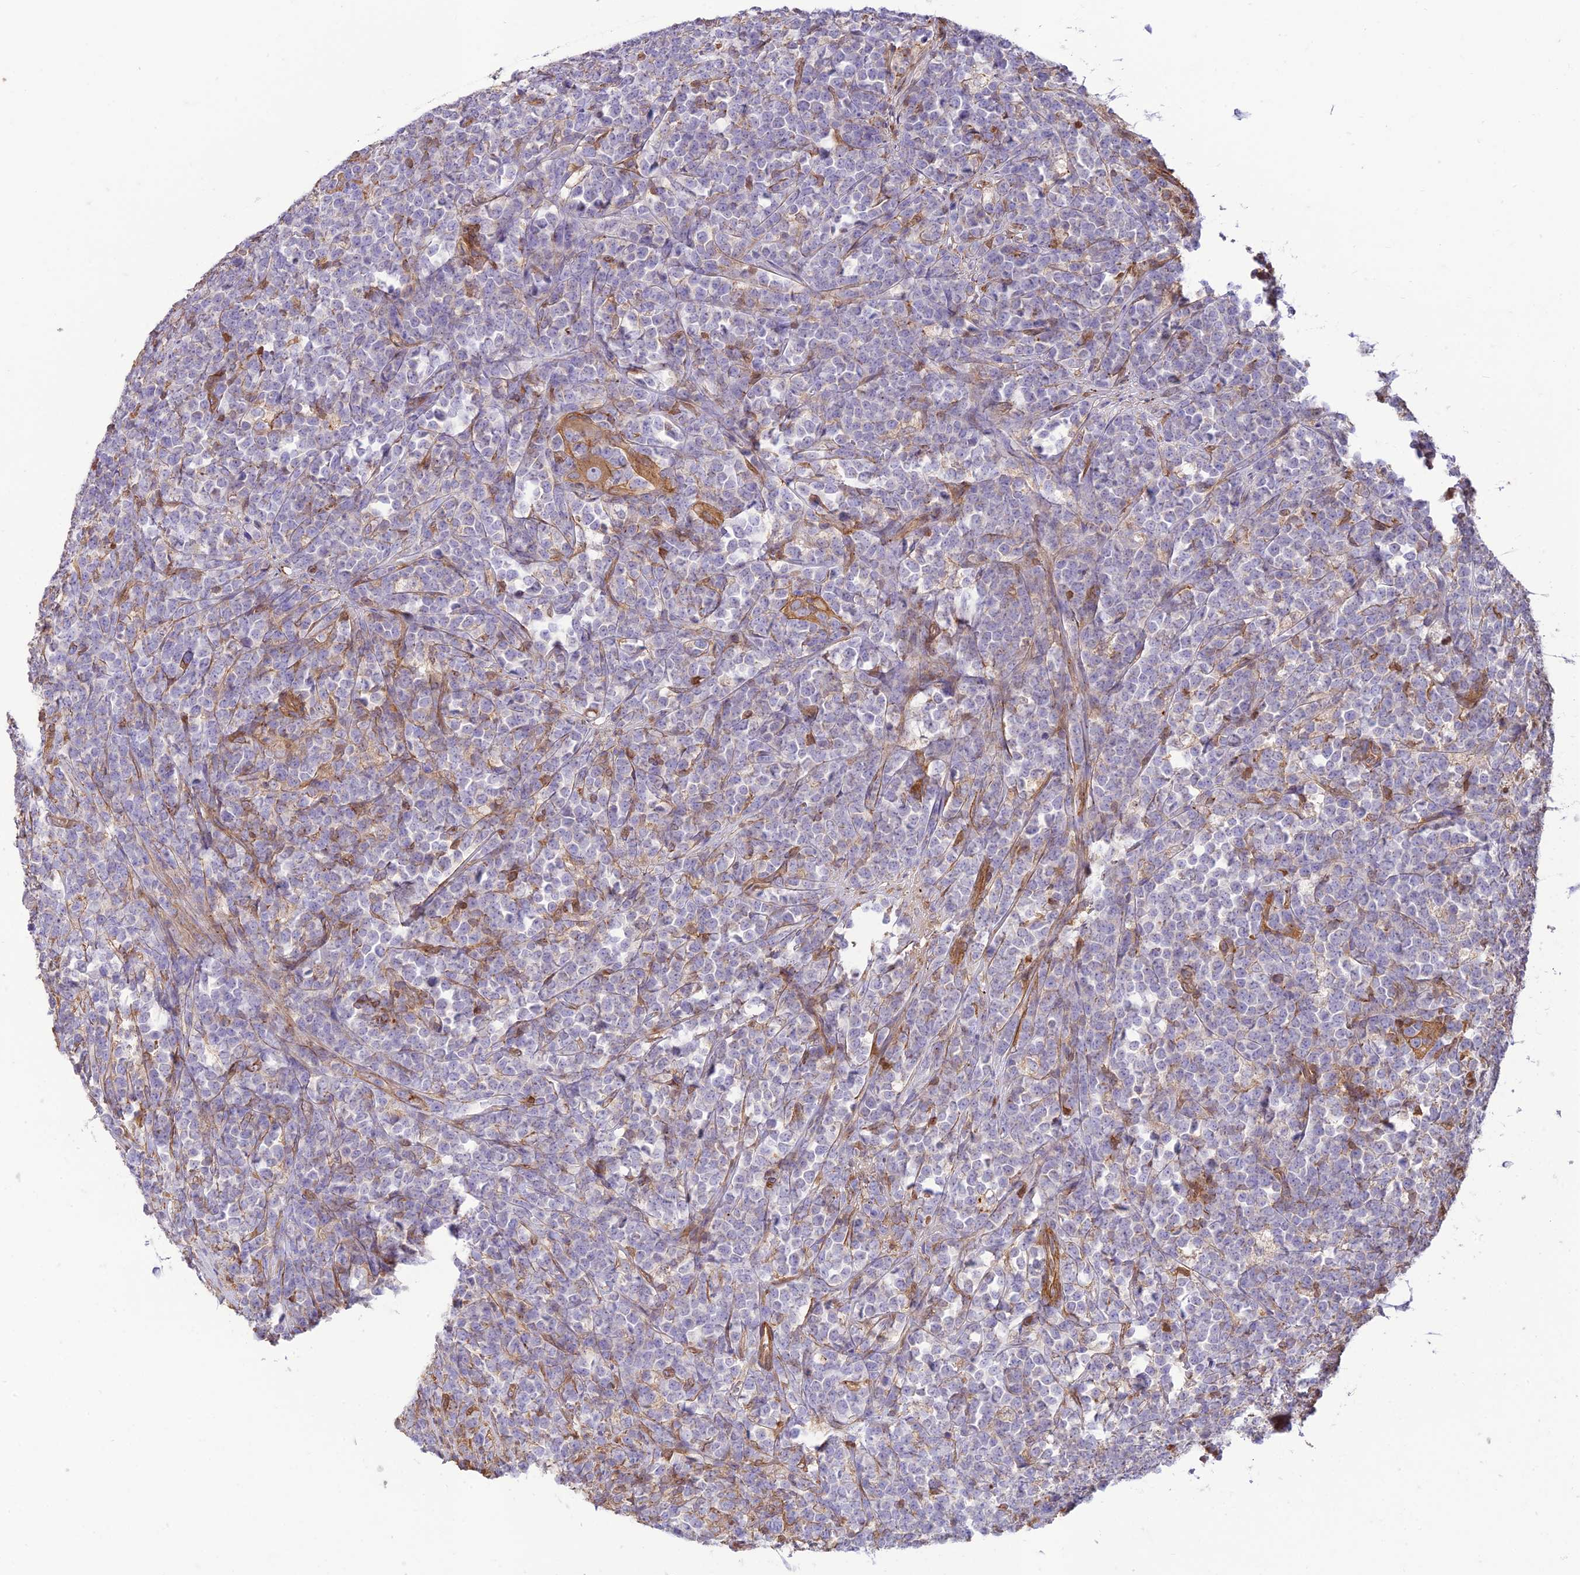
{"staining": {"intensity": "negative", "quantity": "none", "location": "none"}, "tissue": "lymphoma", "cell_type": "Tumor cells", "image_type": "cancer", "snomed": [{"axis": "morphology", "description": "Malignant lymphoma, non-Hodgkin's type, High grade"}, {"axis": "topography", "description": "Small intestine"}], "caption": "Tumor cells are negative for protein expression in human high-grade malignant lymphoma, non-Hodgkin's type.", "gene": "HPSE2", "patient": {"sex": "male", "age": 8}}